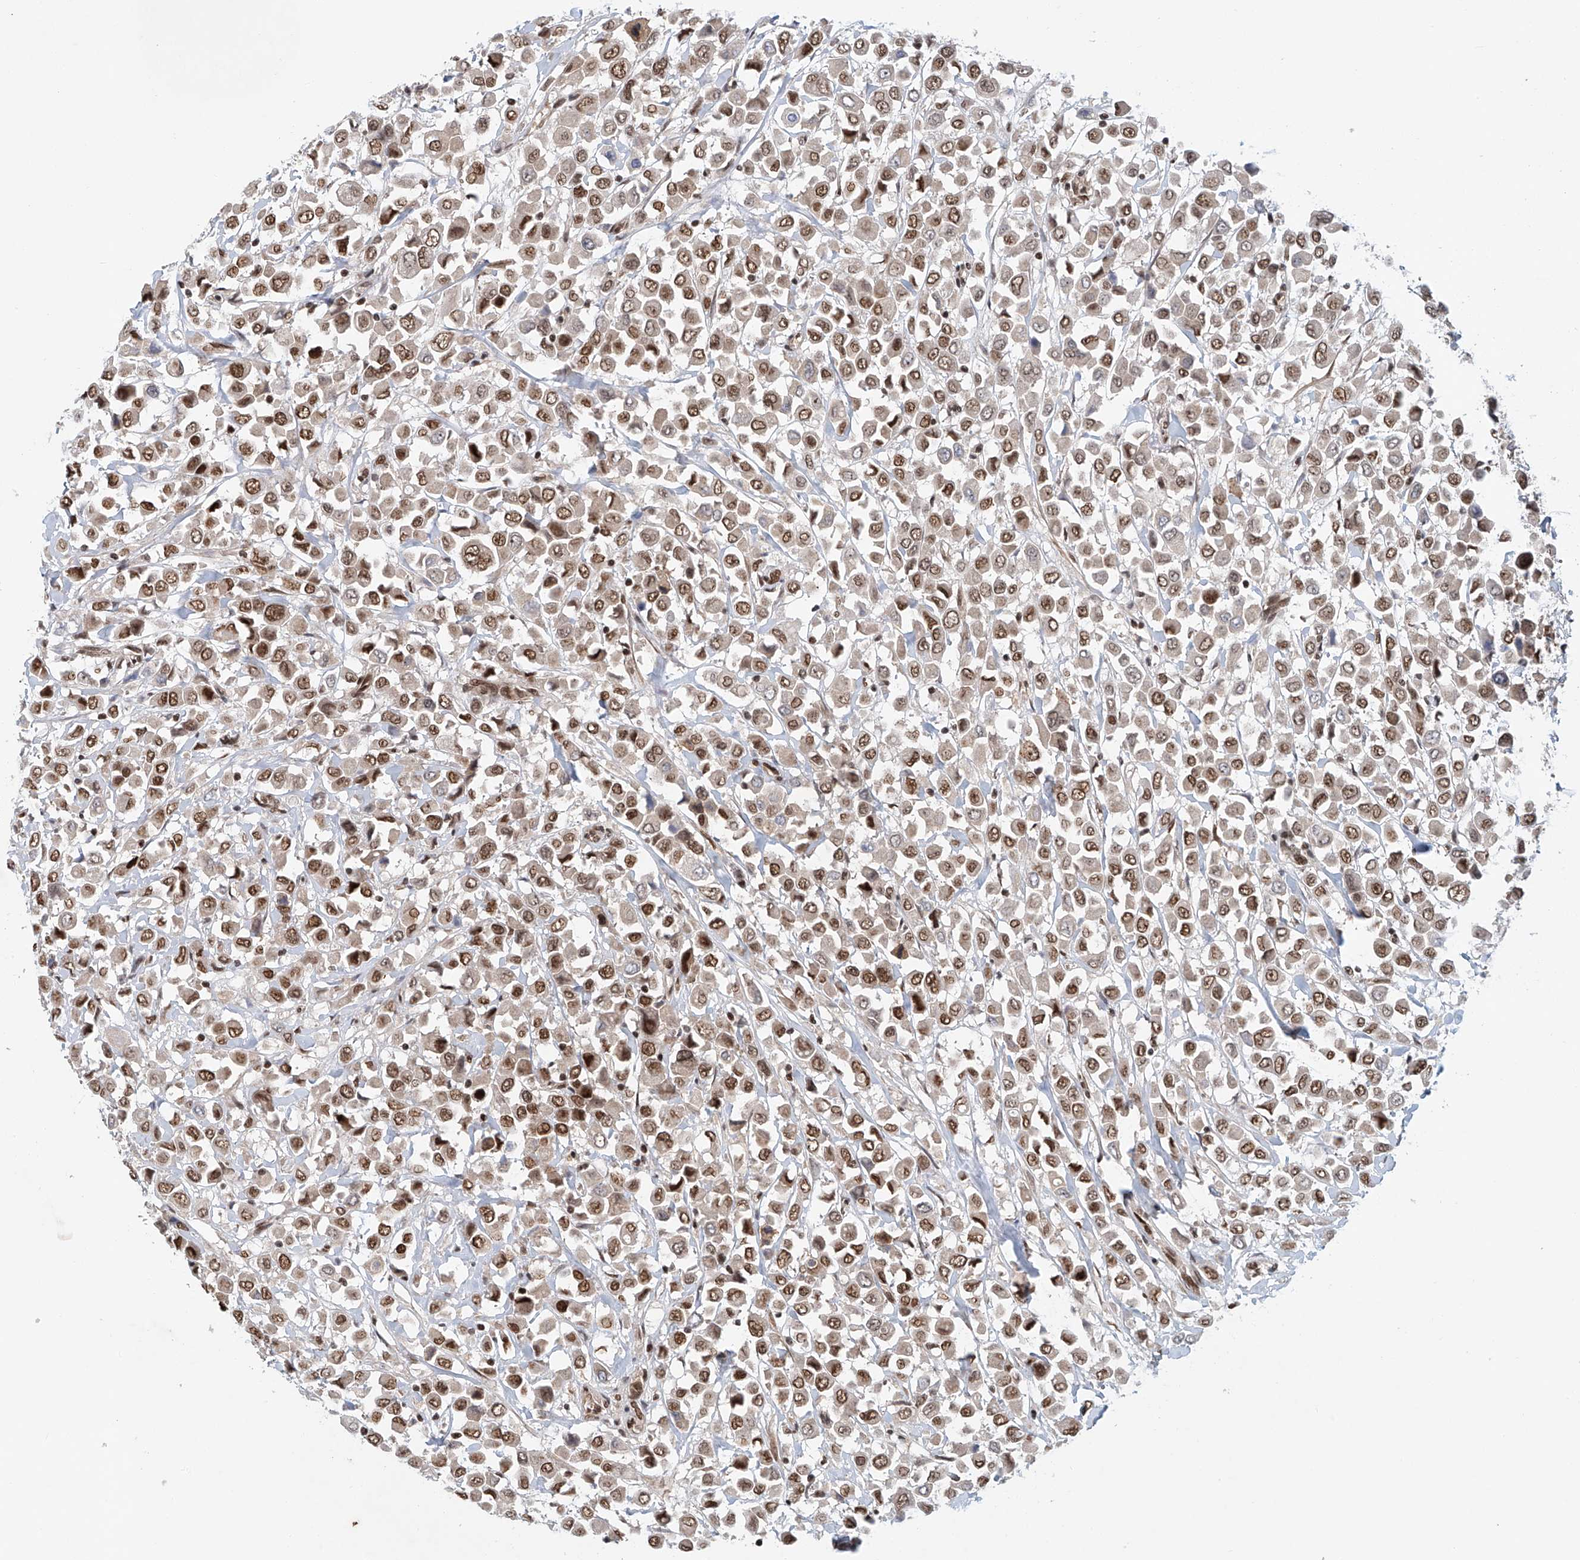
{"staining": {"intensity": "moderate", "quantity": ">75%", "location": "nuclear"}, "tissue": "breast cancer", "cell_type": "Tumor cells", "image_type": "cancer", "snomed": [{"axis": "morphology", "description": "Duct carcinoma"}, {"axis": "topography", "description": "Breast"}], "caption": "Immunohistochemistry (IHC) staining of breast cancer, which exhibits medium levels of moderate nuclear expression in about >75% of tumor cells indicating moderate nuclear protein staining. The staining was performed using DAB (brown) for protein detection and nuclei were counterstained in hematoxylin (blue).", "gene": "ZNF470", "patient": {"sex": "female", "age": 61}}